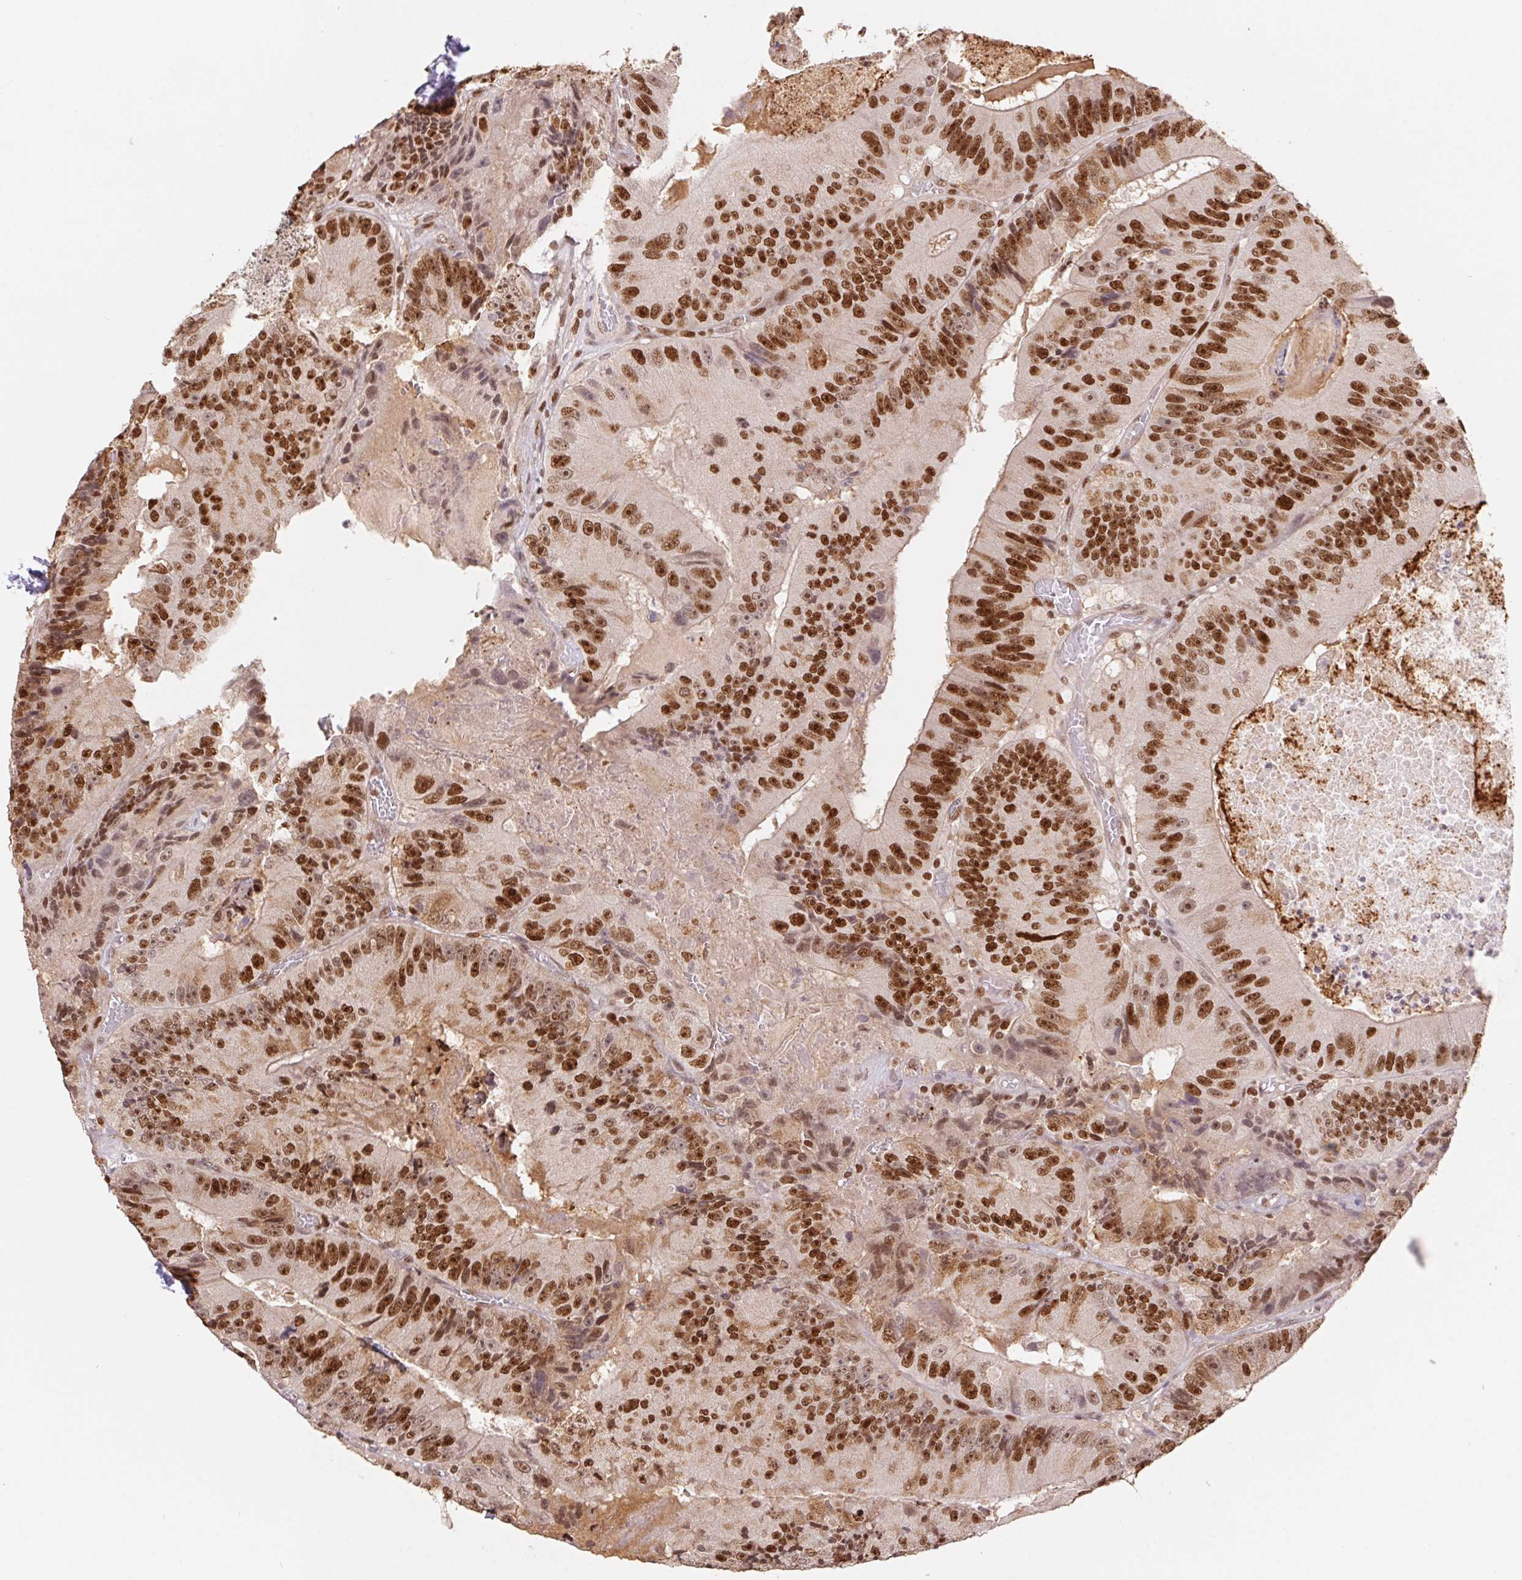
{"staining": {"intensity": "strong", "quantity": ">75%", "location": "nuclear"}, "tissue": "colorectal cancer", "cell_type": "Tumor cells", "image_type": "cancer", "snomed": [{"axis": "morphology", "description": "Adenocarcinoma, NOS"}, {"axis": "topography", "description": "Colon"}], "caption": "Strong nuclear expression for a protein is appreciated in approximately >75% of tumor cells of colorectal cancer (adenocarcinoma) using IHC.", "gene": "POLD3", "patient": {"sex": "female", "age": 86}}